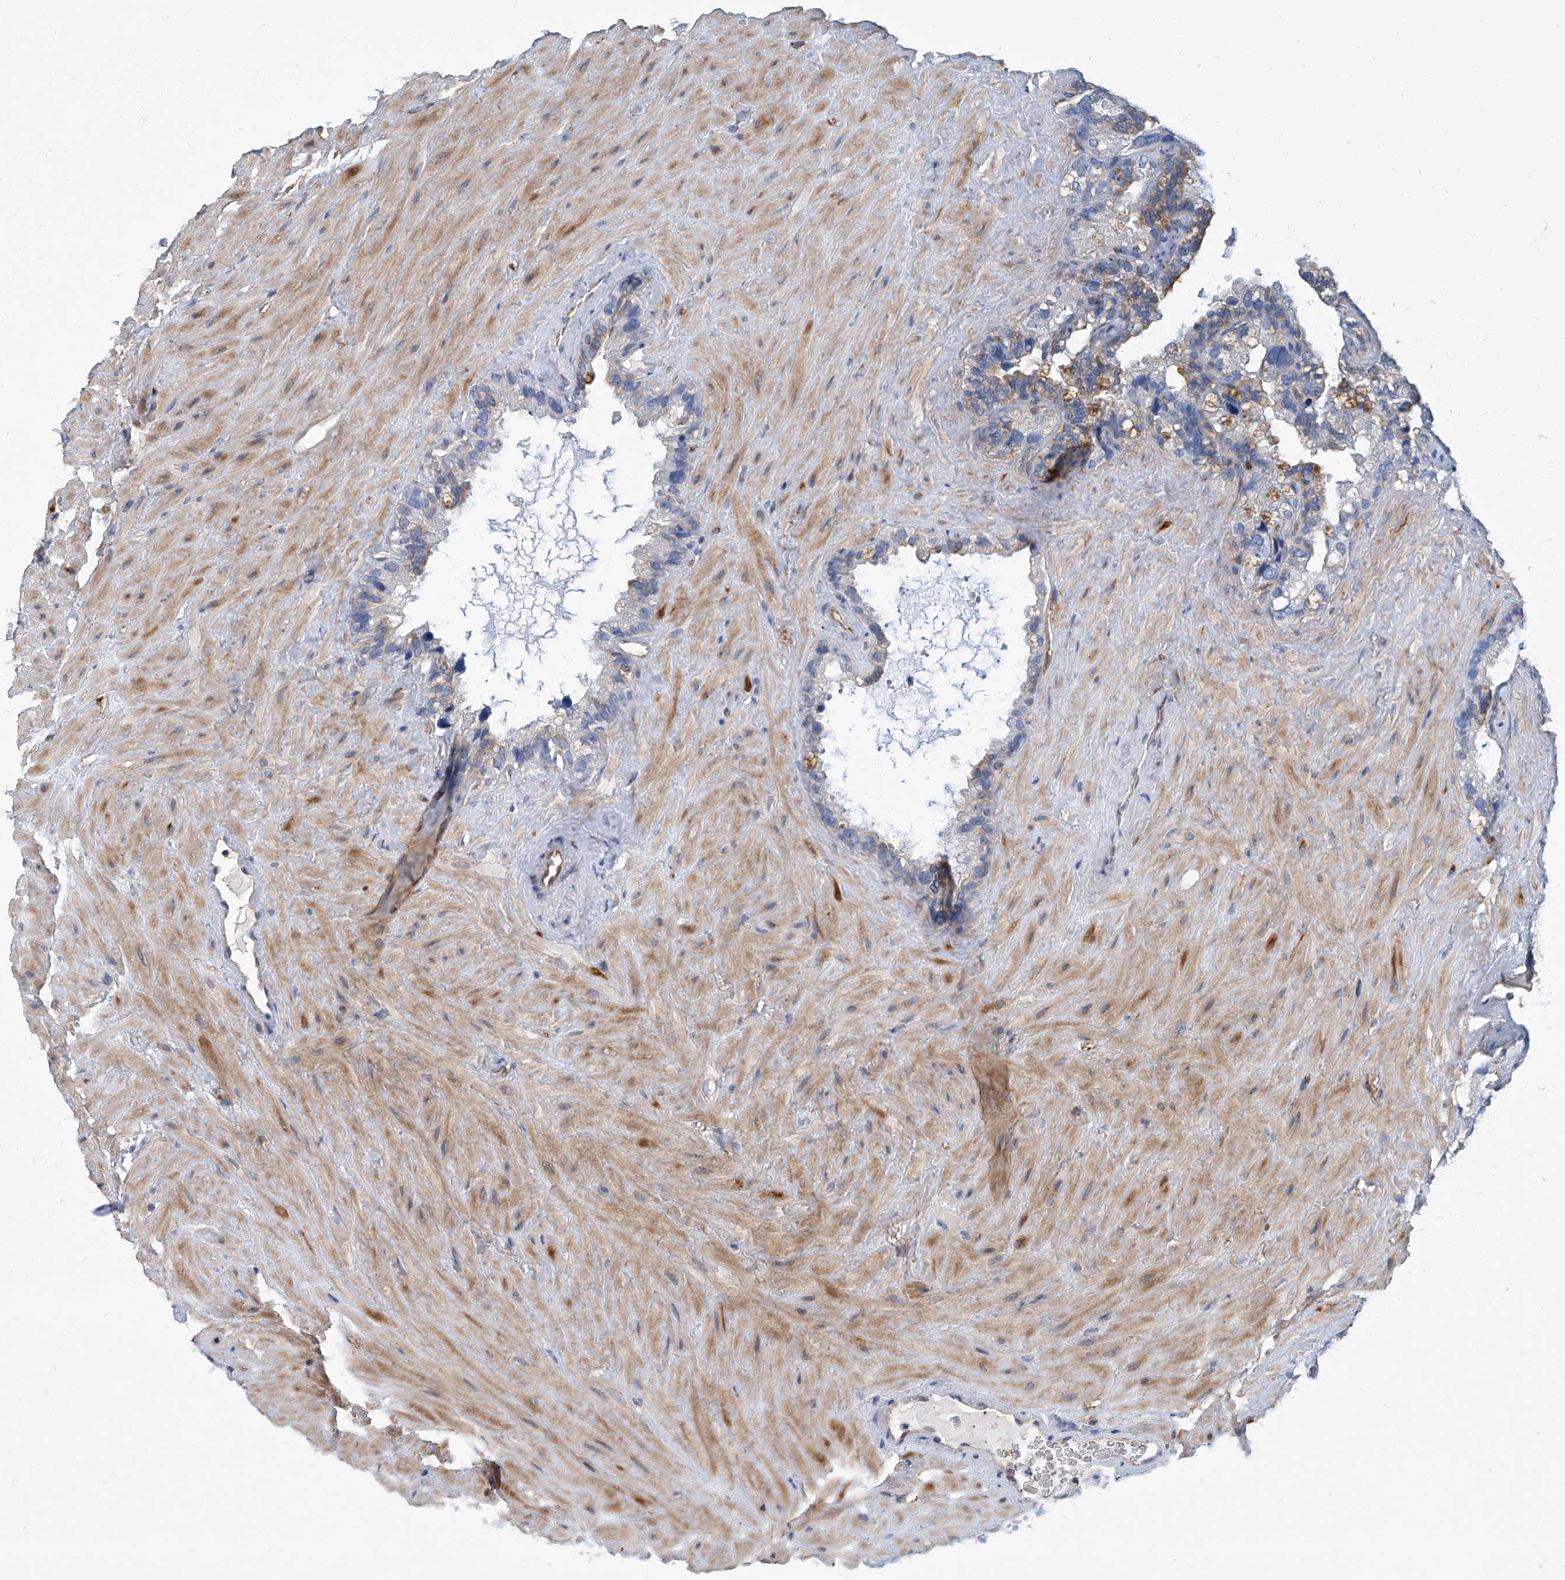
{"staining": {"intensity": "moderate", "quantity": "<25%", "location": "cytoplasmic/membranous"}, "tissue": "seminal vesicle", "cell_type": "Glandular cells", "image_type": "normal", "snomed": [{"axis": "morphology", "description": "Normal tissue, NOS"}, {"axis": "topography", "description": "Prostate"}, {"axis": "topography", "description": "Seminal veicle"}], "caption": "Protein analysis of benign seminal vesicle reveals moderate cytoplasmic/membranous expression in approximately <25% of glandular cells.", "gene": "PSMB10", "patient": {"sex": "male", "age": 68}}